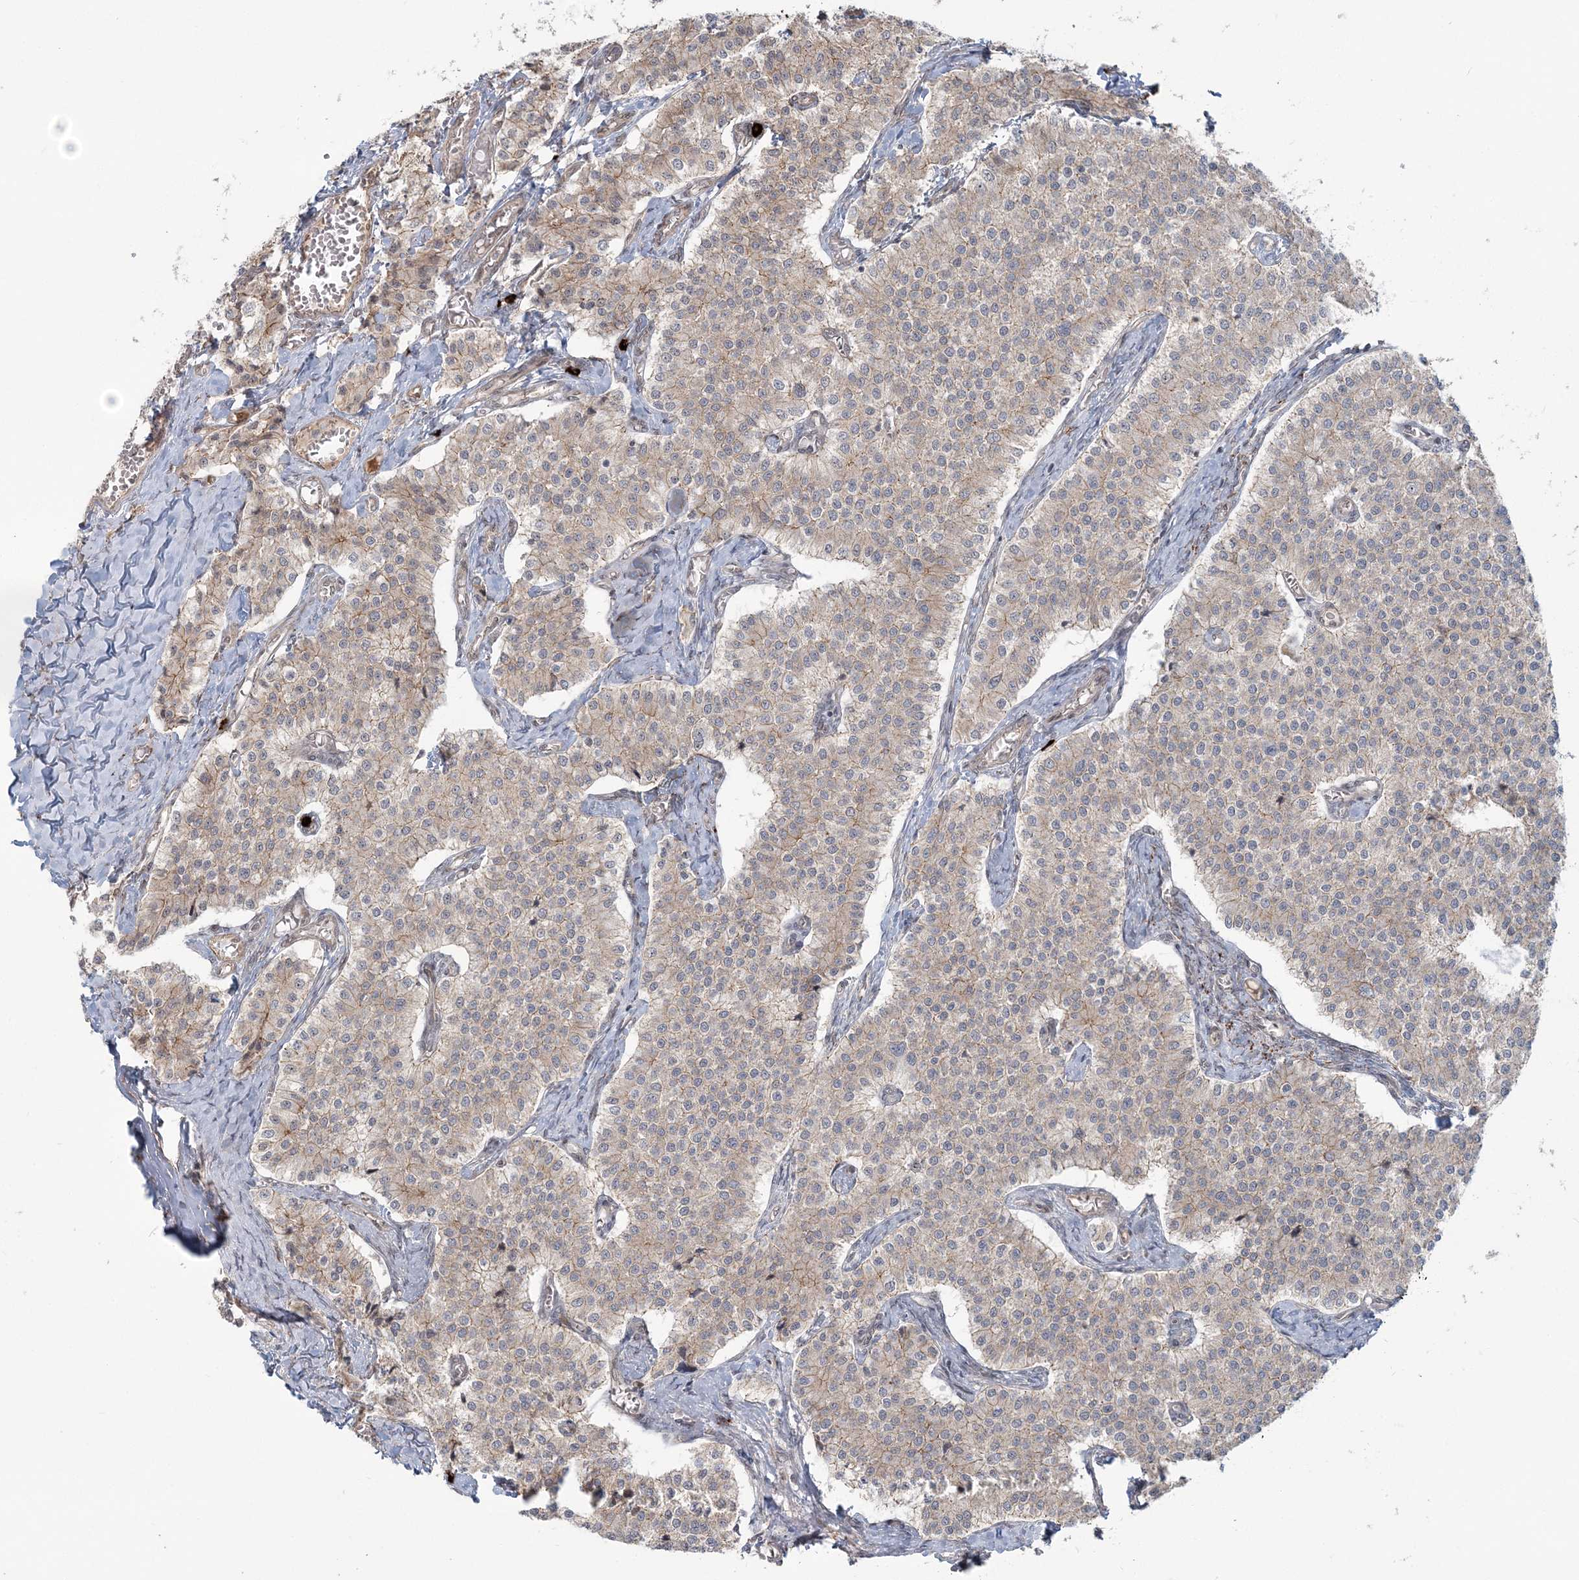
{"staining": {"intensity": "weak", "quantity": ">75%", "location": "cytoplasmic/membranous"}, "tissue": "carcinoid", "cell_type": "Tumor cells", "image_type": "cancer", "snomed": [{"axis": "morphology", "description": "Carcinoid, malignant, NOS"}, {"axis": "topography", "description": "Colon"}], "caption": "Carcinoid tissue demonstrates weak cytoplasmic/membranous positivity in about >75% of tumor cells, visualized by immunohistochemistry.", "gene": "SH3PXD2A", "patient": {"sex": "female", "age": 52}}